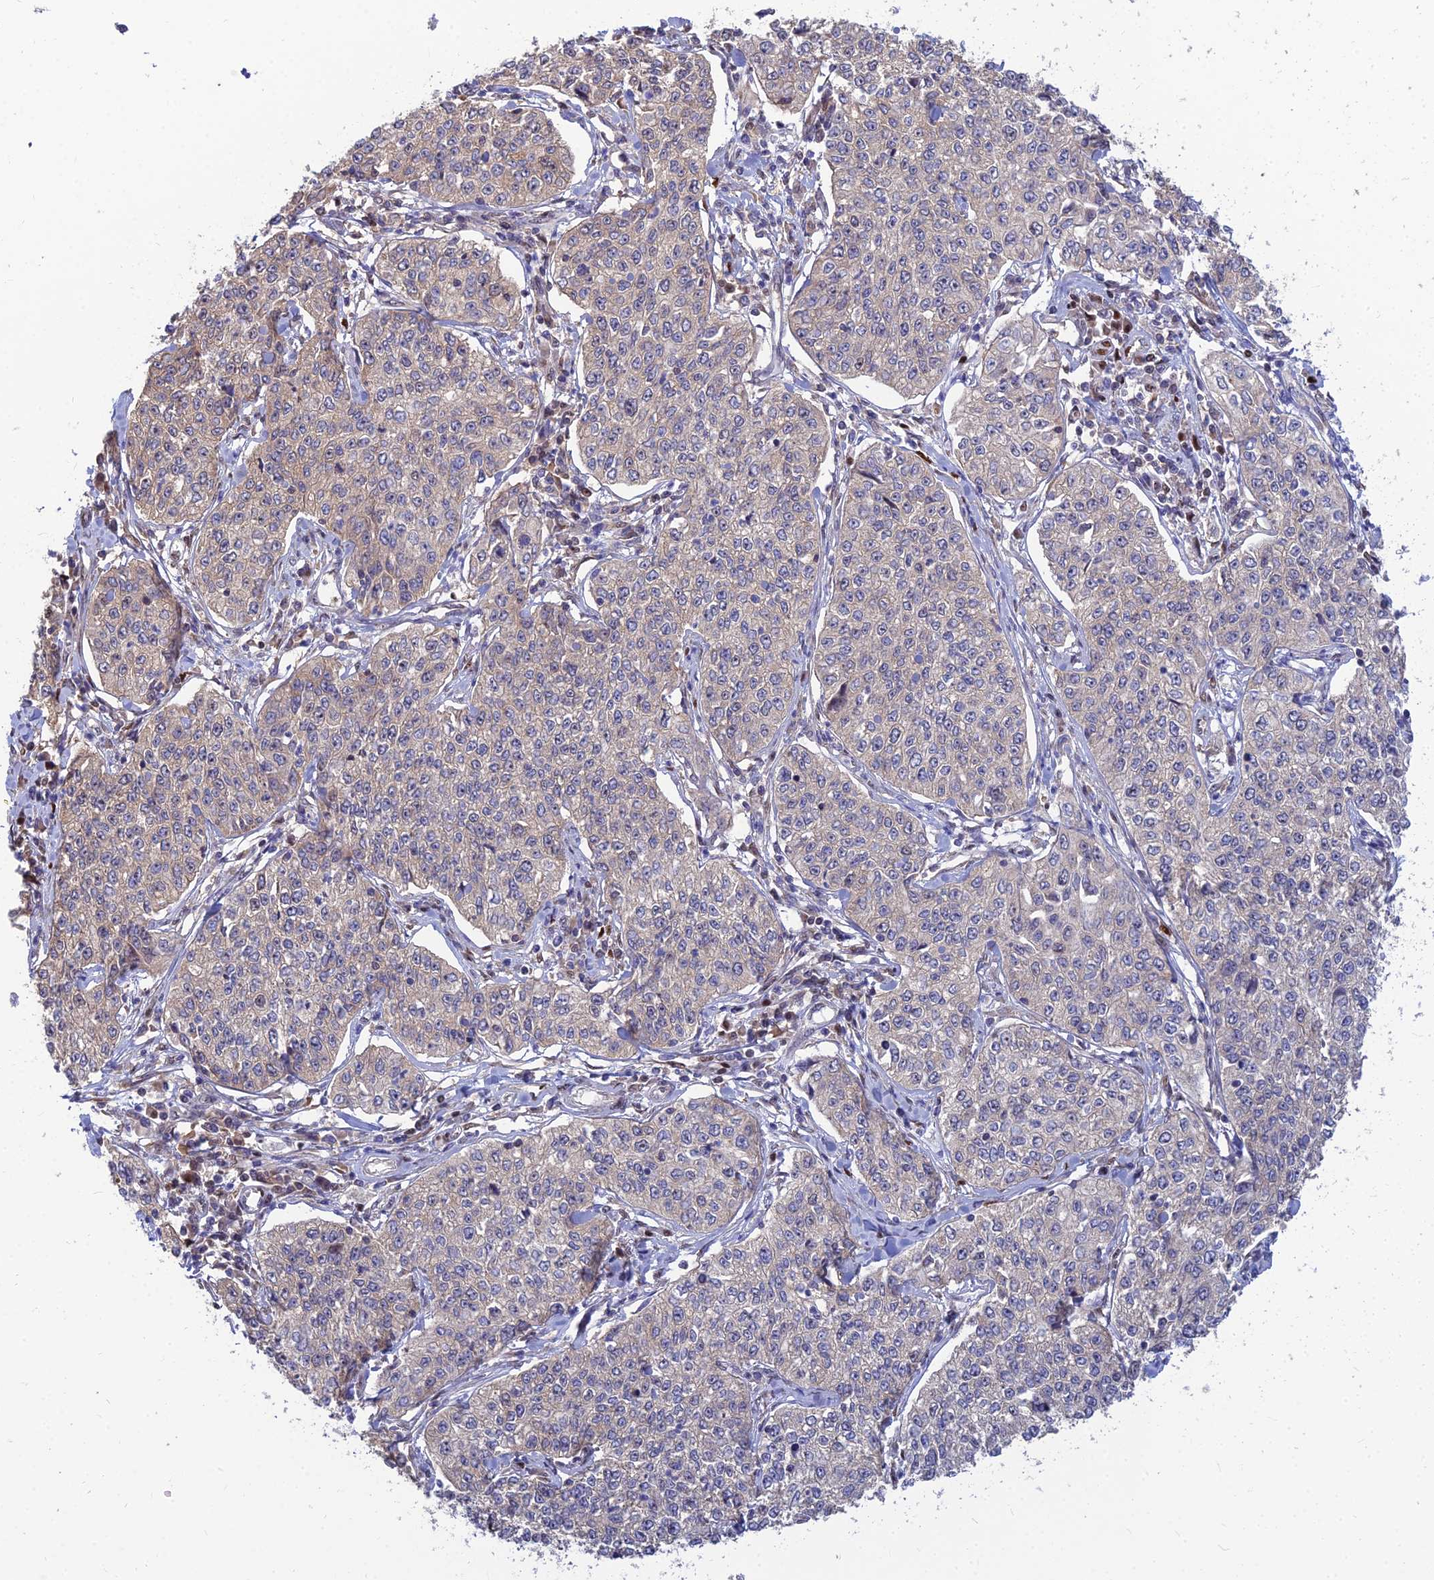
{"staining": {"intensity": "negative", "quantity": "none", "location": "none"}, "tissue": "cervical cancer", "cell_type": "Tumor cells", "image_type": "cancer", "snomed": [{"axis": "morphology", "description": "Squamous cell carcinoma, NOS"}, {"axis": "topography", "description": "Cervix"}], "caption": "Immunohistochemistry (IHC) histopathology image of squamous cell carcinoma (cervical) stained for a protein (brown), which exhibits no expression in tumor cells.", "gene": "DNPEP", "patient": {"sex": "female", "age": 35}}